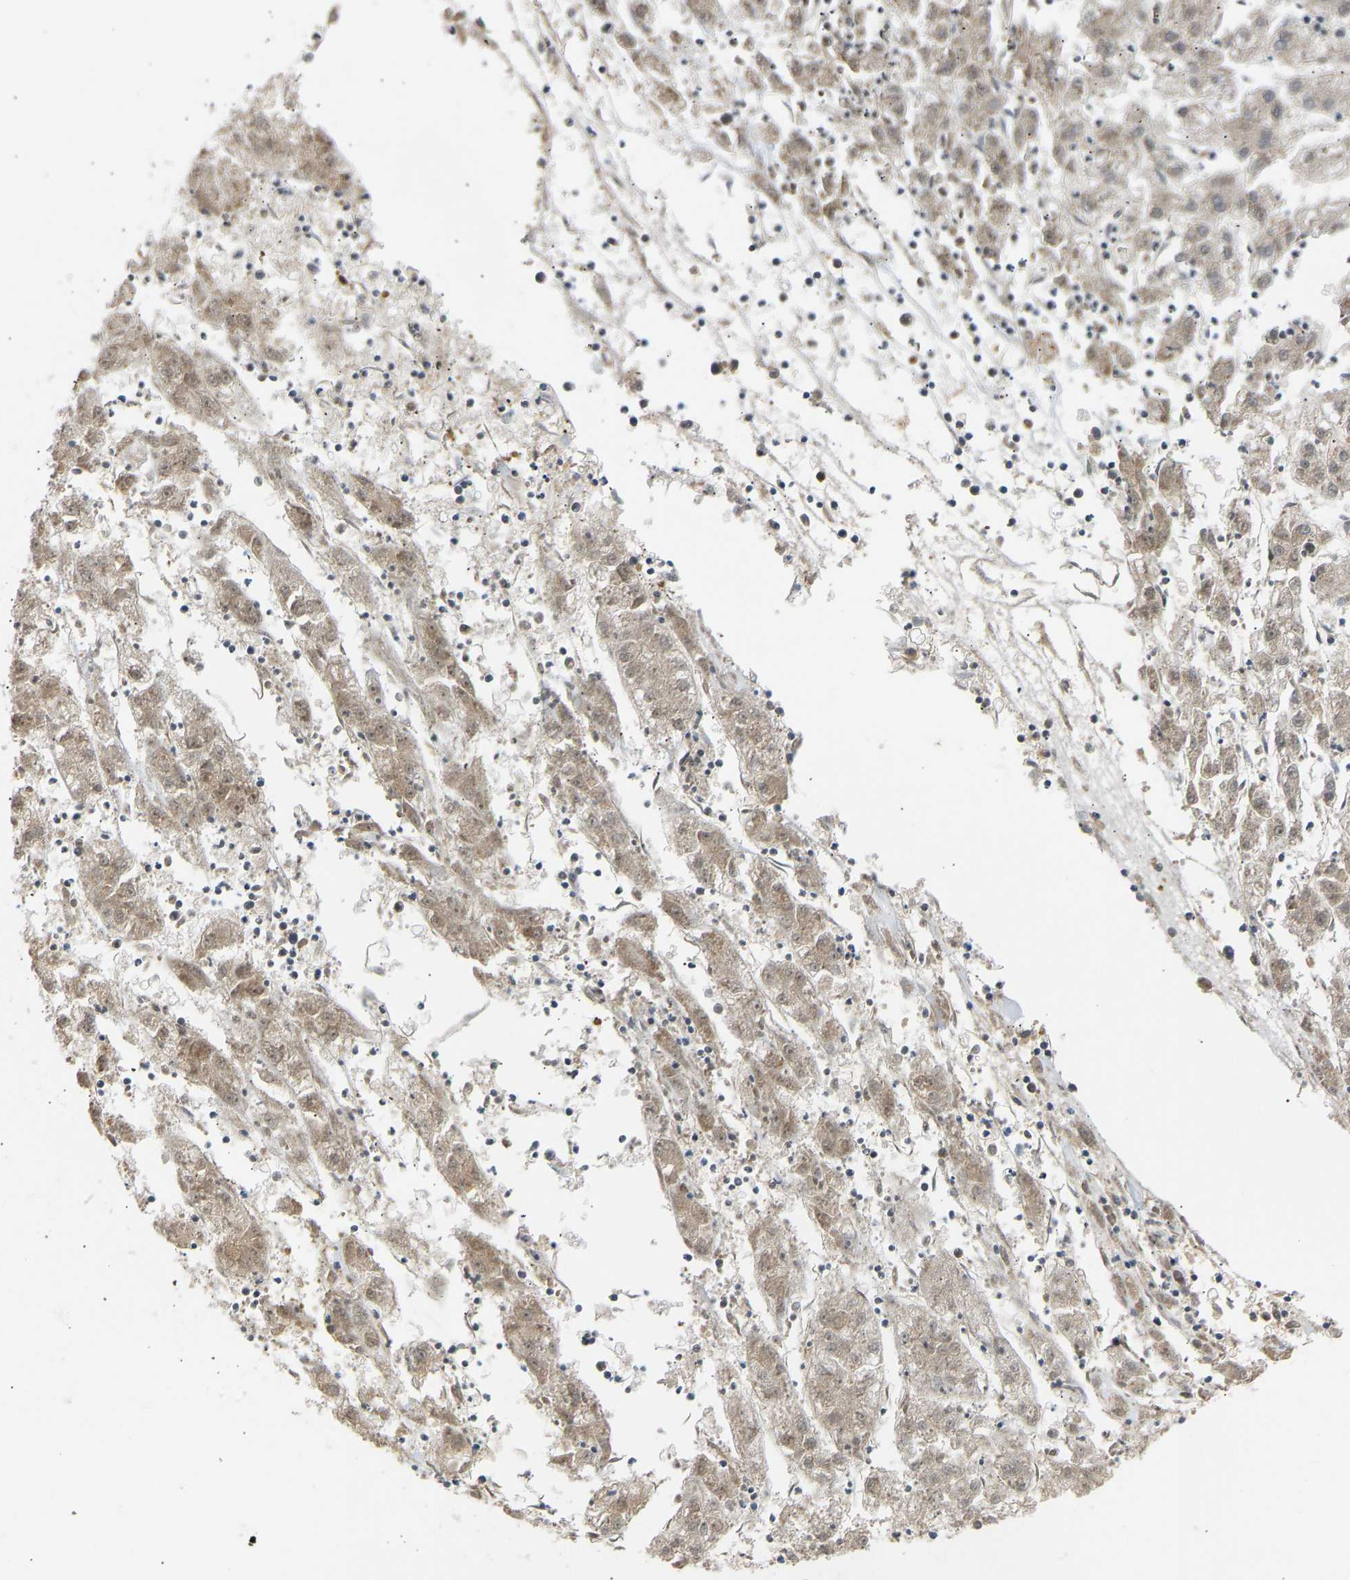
{"staining": {"intensity": "moderate", "quantity": "<25%", "location": "nuclear"}, "tissue": "liver cancer", "cell_type": "Tumor cells", "image_type": "cancer", "snomed": [{"axis": "morphology", "description": "Carcinoma, Hepatocellular, NOS"}, {"axis": "topography", "description": "Liver"}], "caption": "Immunohistochemistry of liver hepatocellular carcinoma exhibits low levels of moderate nuclear staining in approximately <25% of tumor cells.", "gene": "BAG1", "patient": {"sex": "male", "age": 72}}